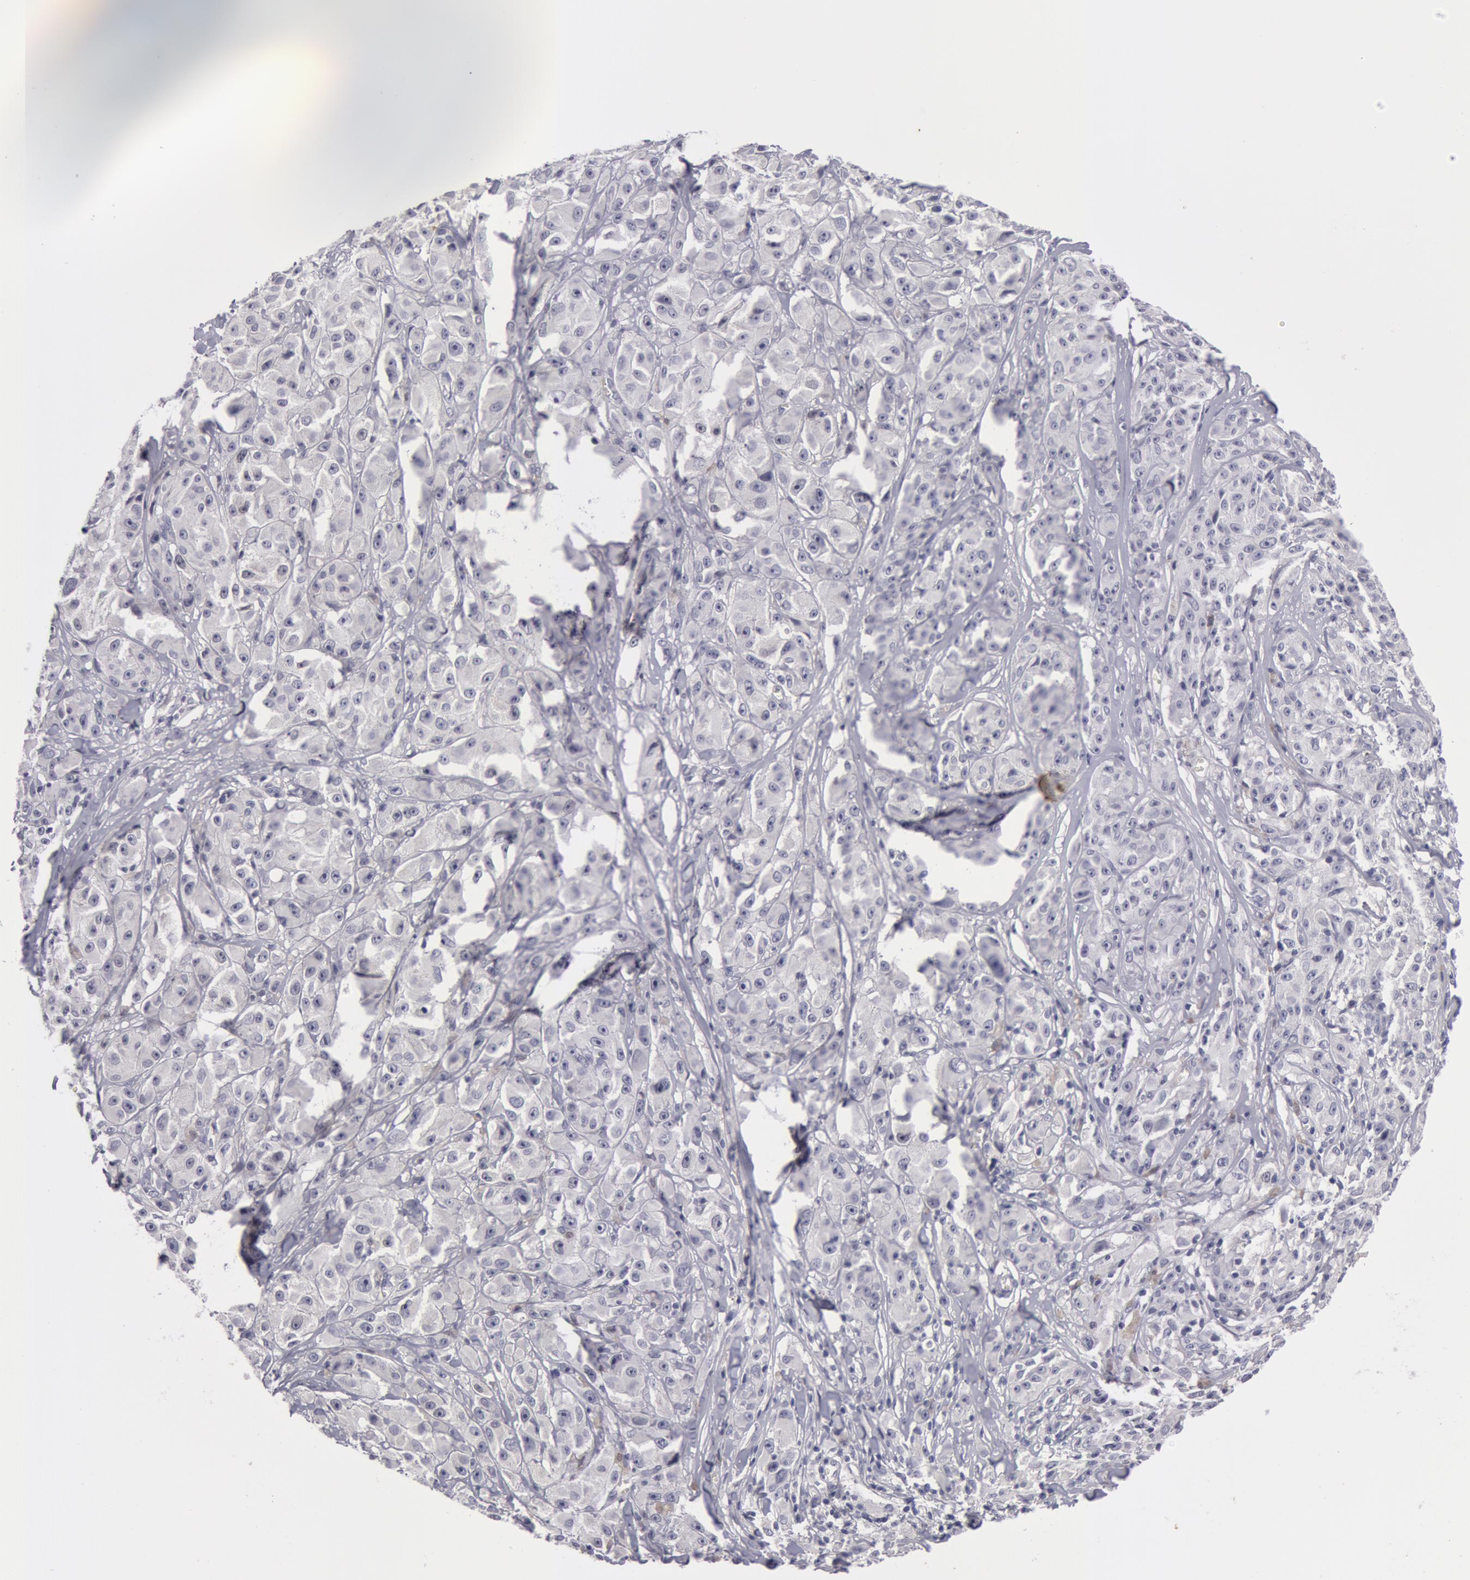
{"staining": {"intensity": "negative", "quantity": "none", "location": "none"}, "tissue": "melanoma", "cell_type": "Tumor cells", "image_type": "cancer", "snomed": [{"axis": "morphology", "description": "Malignant melanoma, NOS"}, {"axis": "topography", "description": "Skin"}], "caption": "A high-resolution micrograph shows IHC staining of melanoma, which exhibits no significant positivity in tumor cells.", "gene": "NLGN4X", "patient": {"sex": "male", "age": 56}}